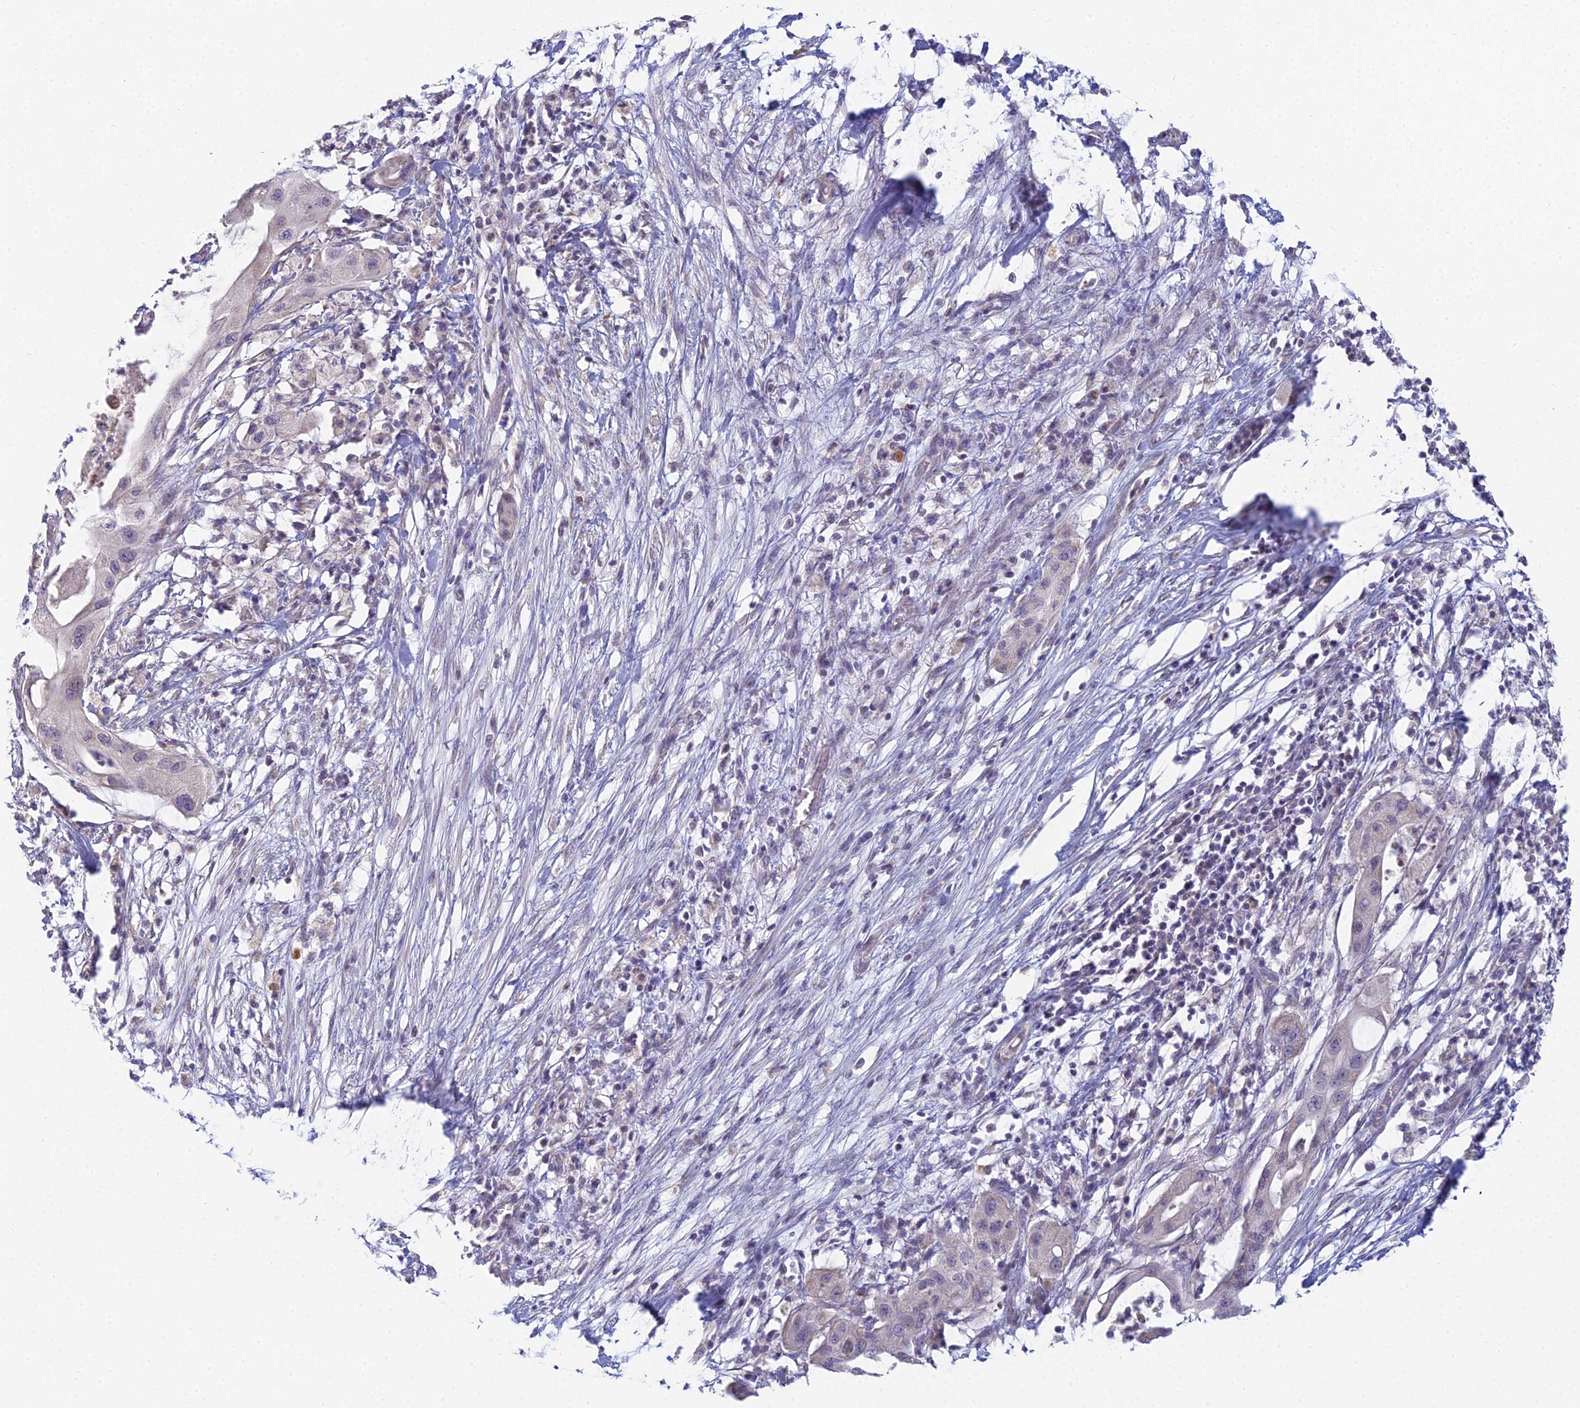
{"staining": {"intensity": "negative", "quantity": "none", "location": "none"}, "tissue": "pancreatic cancer", "cell_type": "Tumor cells", "image_type": "cancer", "snomed": [{"axis": "morphology", "description": "Adenocarcinoma, NOS"}, {"axis": "topography", "description": "Pancreas"}], "caption": "DAB immunohistochemical staining of human pancreatic adenocarcinoma demonstrates no significant expression in tumor cells. (DAB (3,3'-diaminobenzidine) immunohistochemistry with hematoxylin counter stain).", "gene": "CFAP206", "patient": {"sex": "male", "age": 68}}